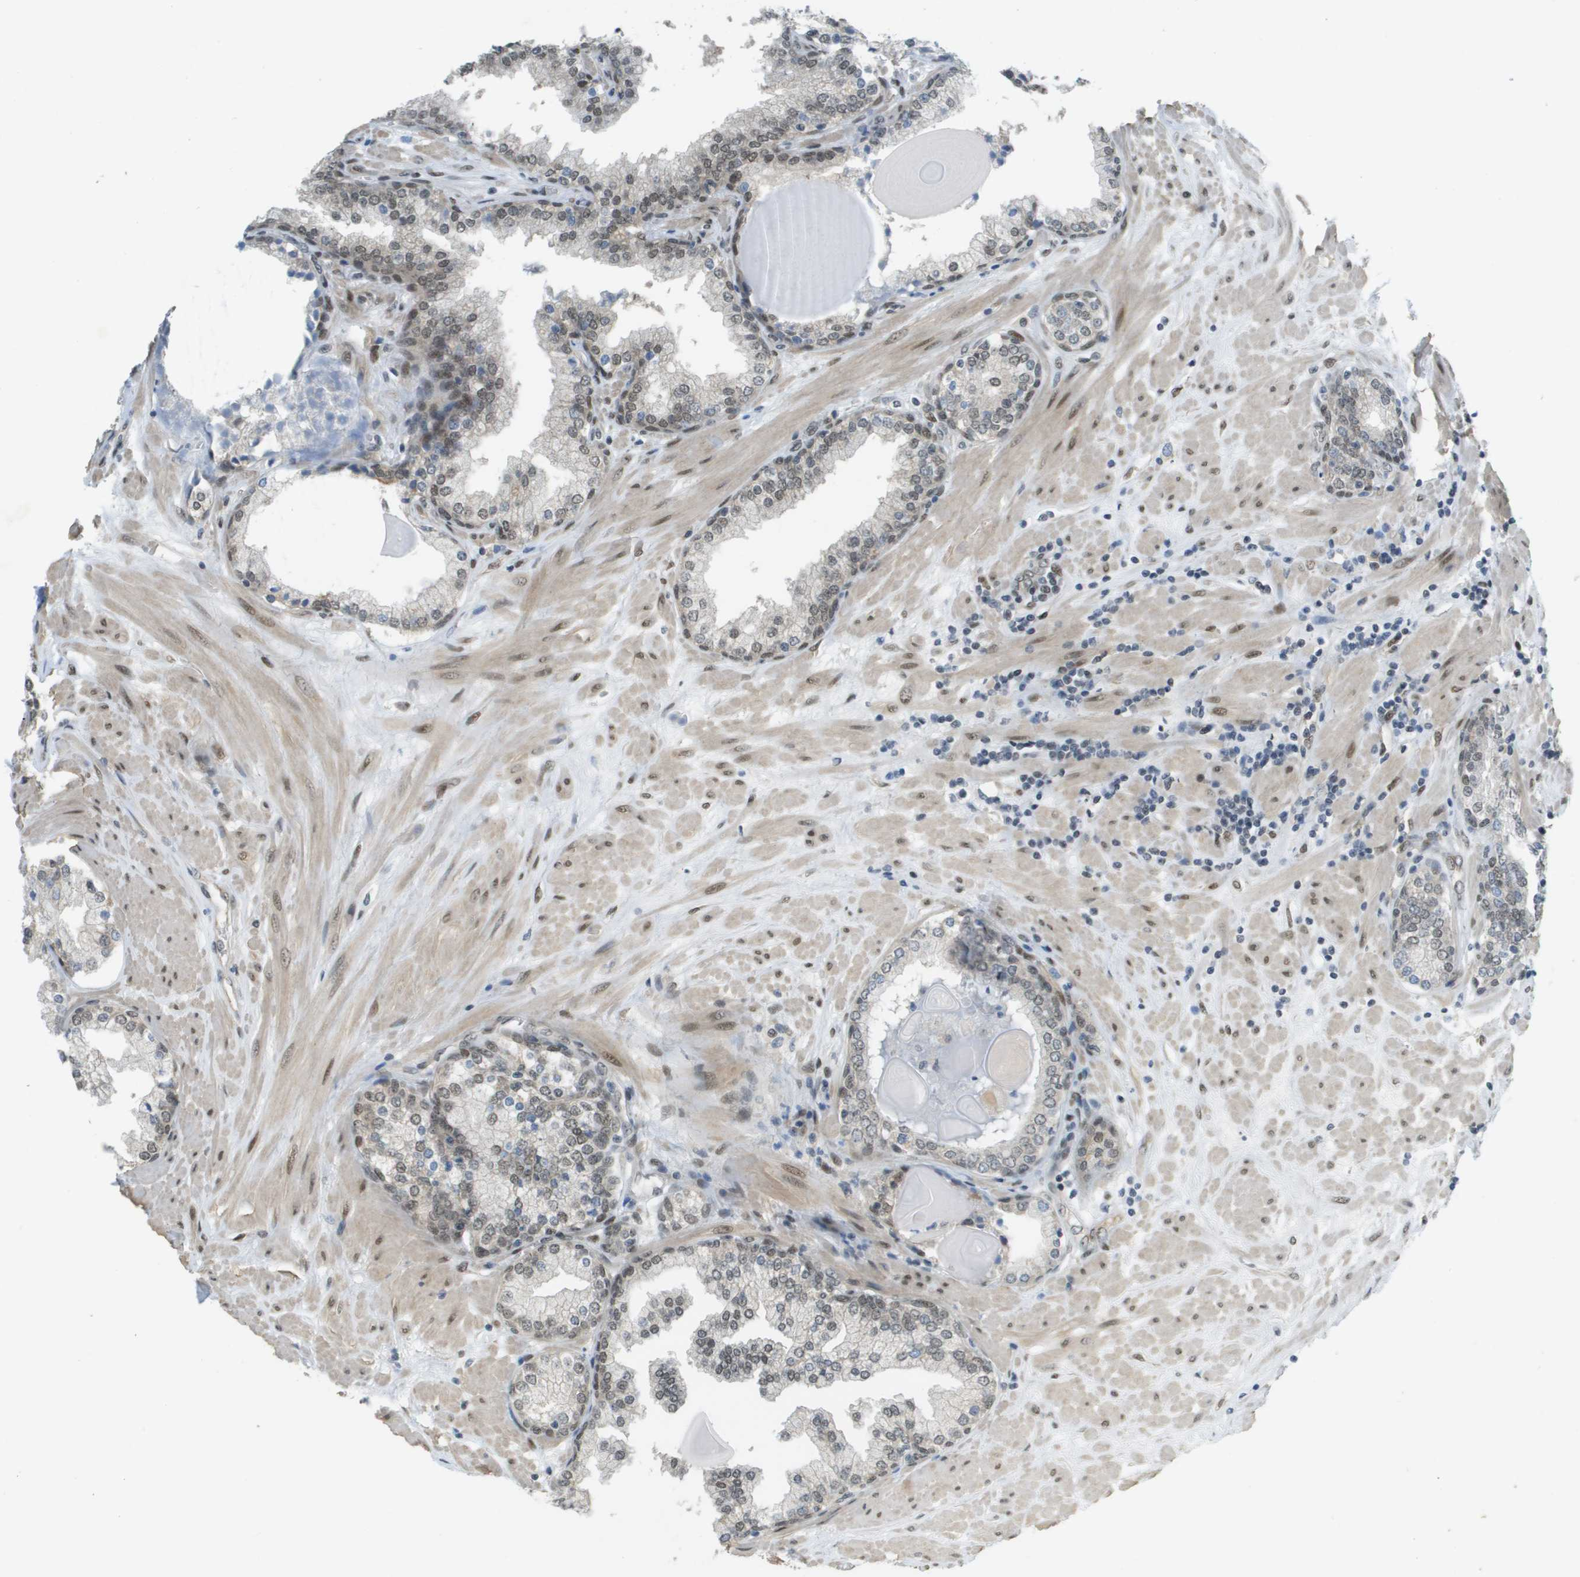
{"staining": {"intensity": "weak", "quantity": "25%-75%", "location": "nuclear"}, "tissue": "prostate", "cell_type": "Glandular cells", "image_type": "normal", "snomed": [{"axis": "morphology", "description": "Normal tissue, NOS"}, {"axis": "topography", "description": "Prostate"}], "caption": "Benign prostate shows weak nuclear positivity in about 25%-75% of glandular cells, visualized by immunohistochemistry. (IHC, brightfield microscopy, high magnification).", "gene": "ARID1B", "patient": {"sex": "male", "age": 51}}